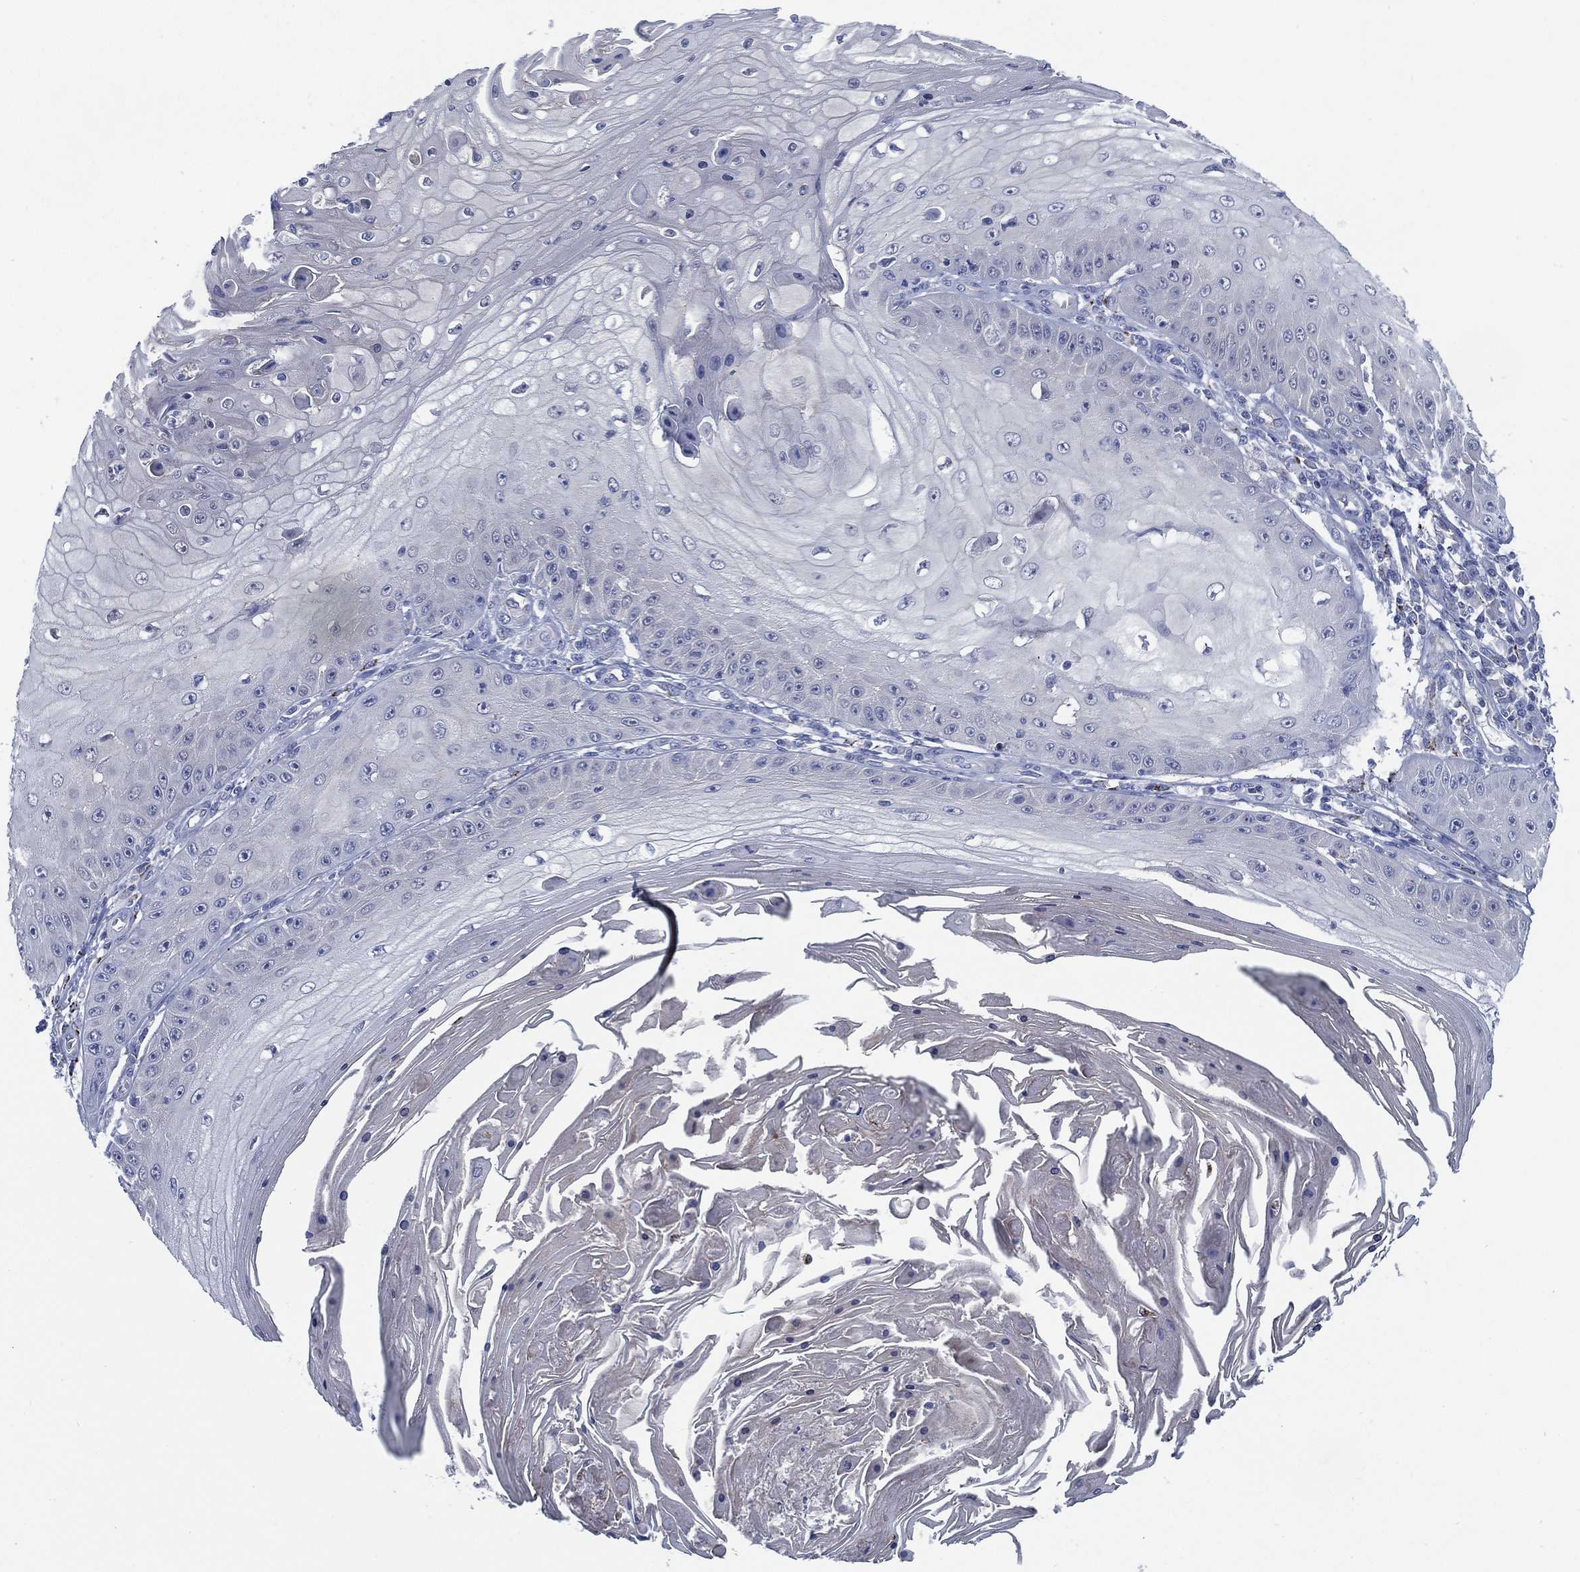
{"staining": {"intensity": "negative", "quantity": "none", "location": "none"}, "tissue": "skin cancer", "cell_type": "Tumor cells", "image_type": "cancer", "snomed": [{"axis": "morphology", "description": "Squamous cell carcinoma, NOS"}, {"axis": "topography", "description": "Skin"}], "caption": "Immunohistochemical staining of human skin cancer shows no significant staining in tumor cells.", "gene": "C5orf46", "patient": {"sex": "male", "age": 70}}